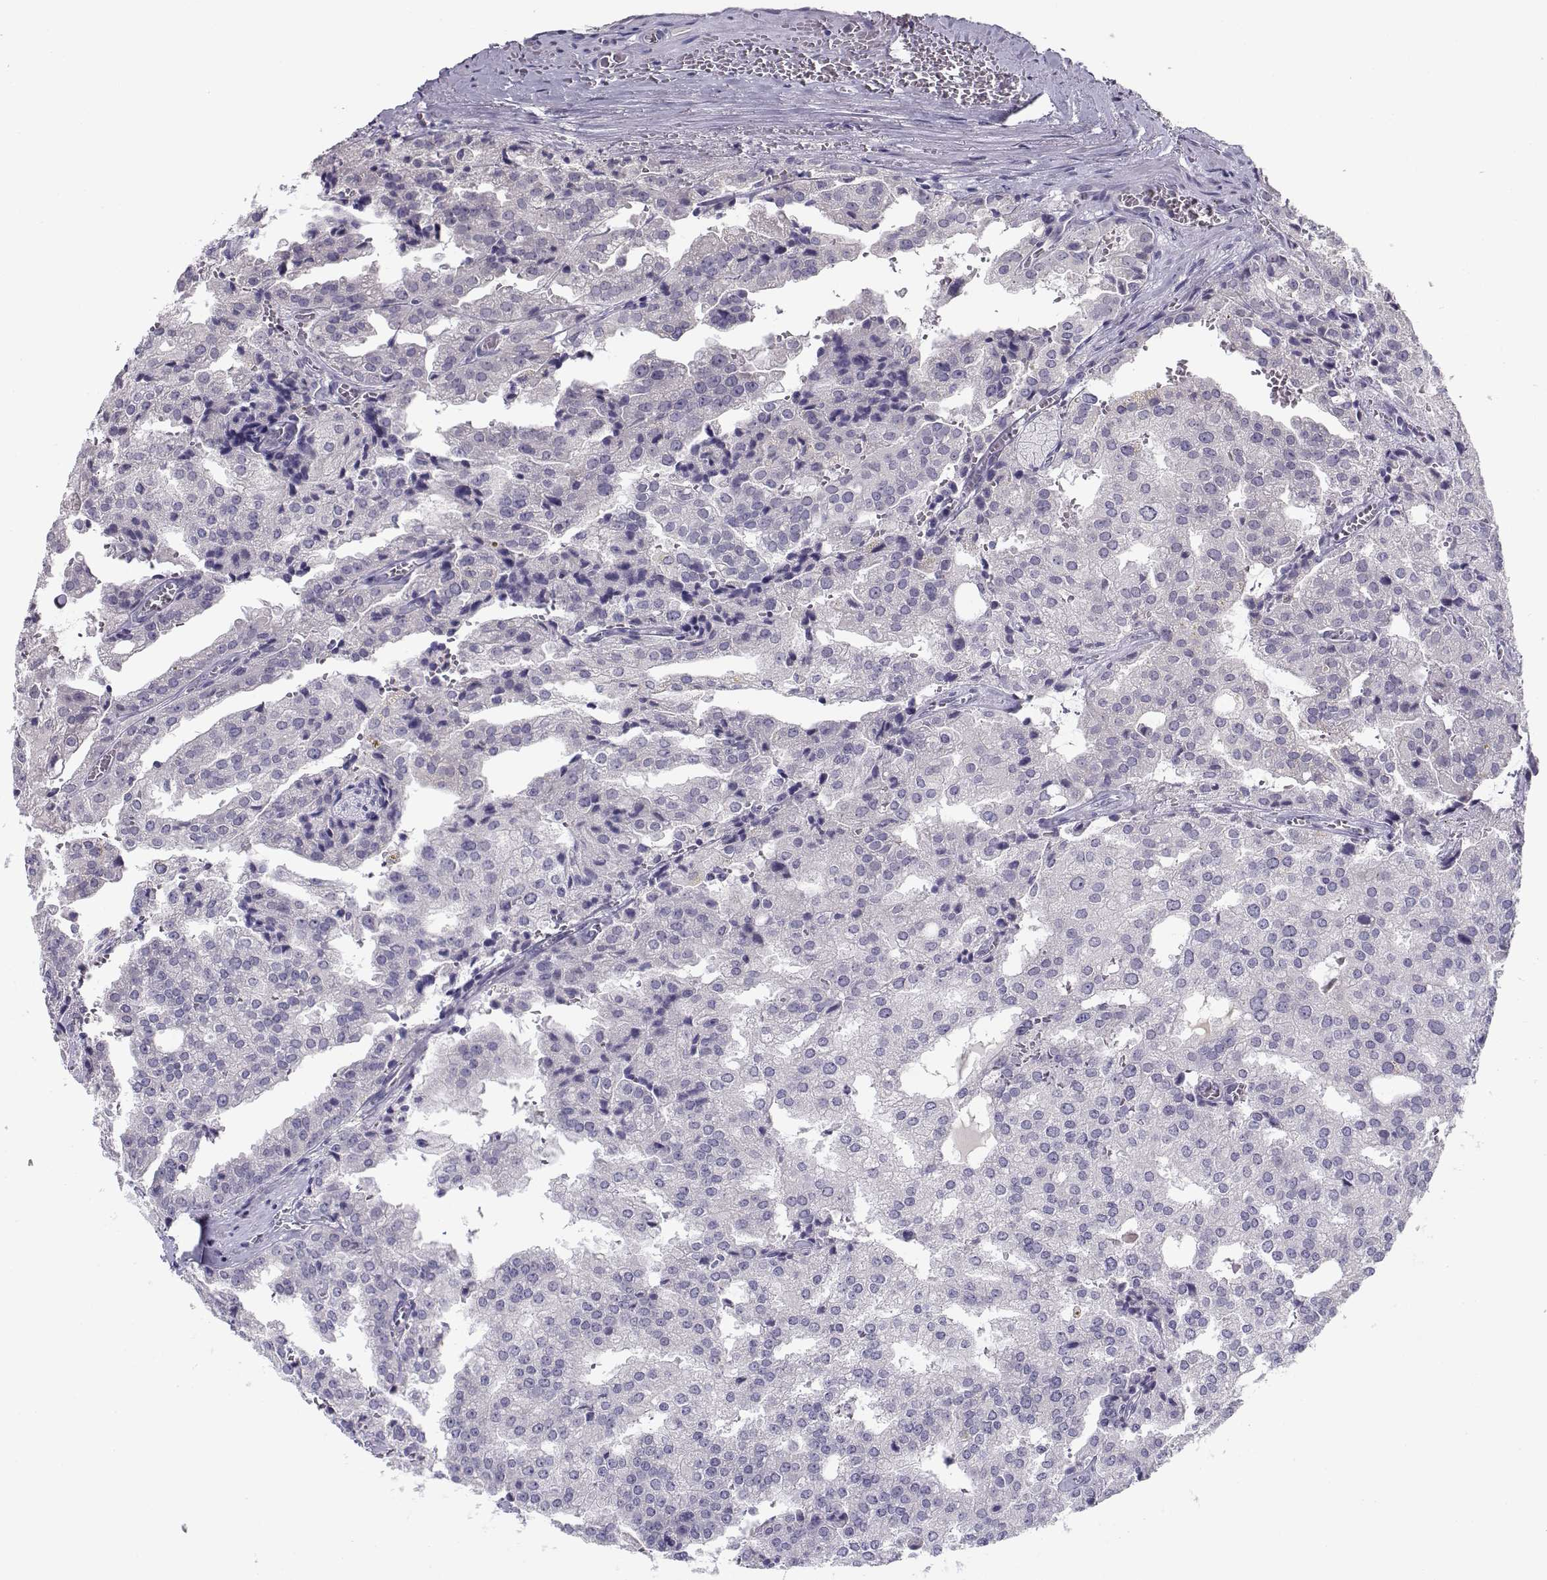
{"staining": {"intensity": "negative", "quantity": "none", "location": "none"}, "tissue": "prostate cancer", "cell_type": "Tumor cells", "image_type": "cancer", "snomed": [{"axis": "morphology", "description": "Adenocarcinoma, High grade"}, {"axis": "topography", "description": "Prostate"}], "caption": "Tumor cells show no significant positivity in prostate cancer (high-grade adenocarcinoma).", "gene": "CFAP77", "patient": {"sex": "male", "age": 68}}